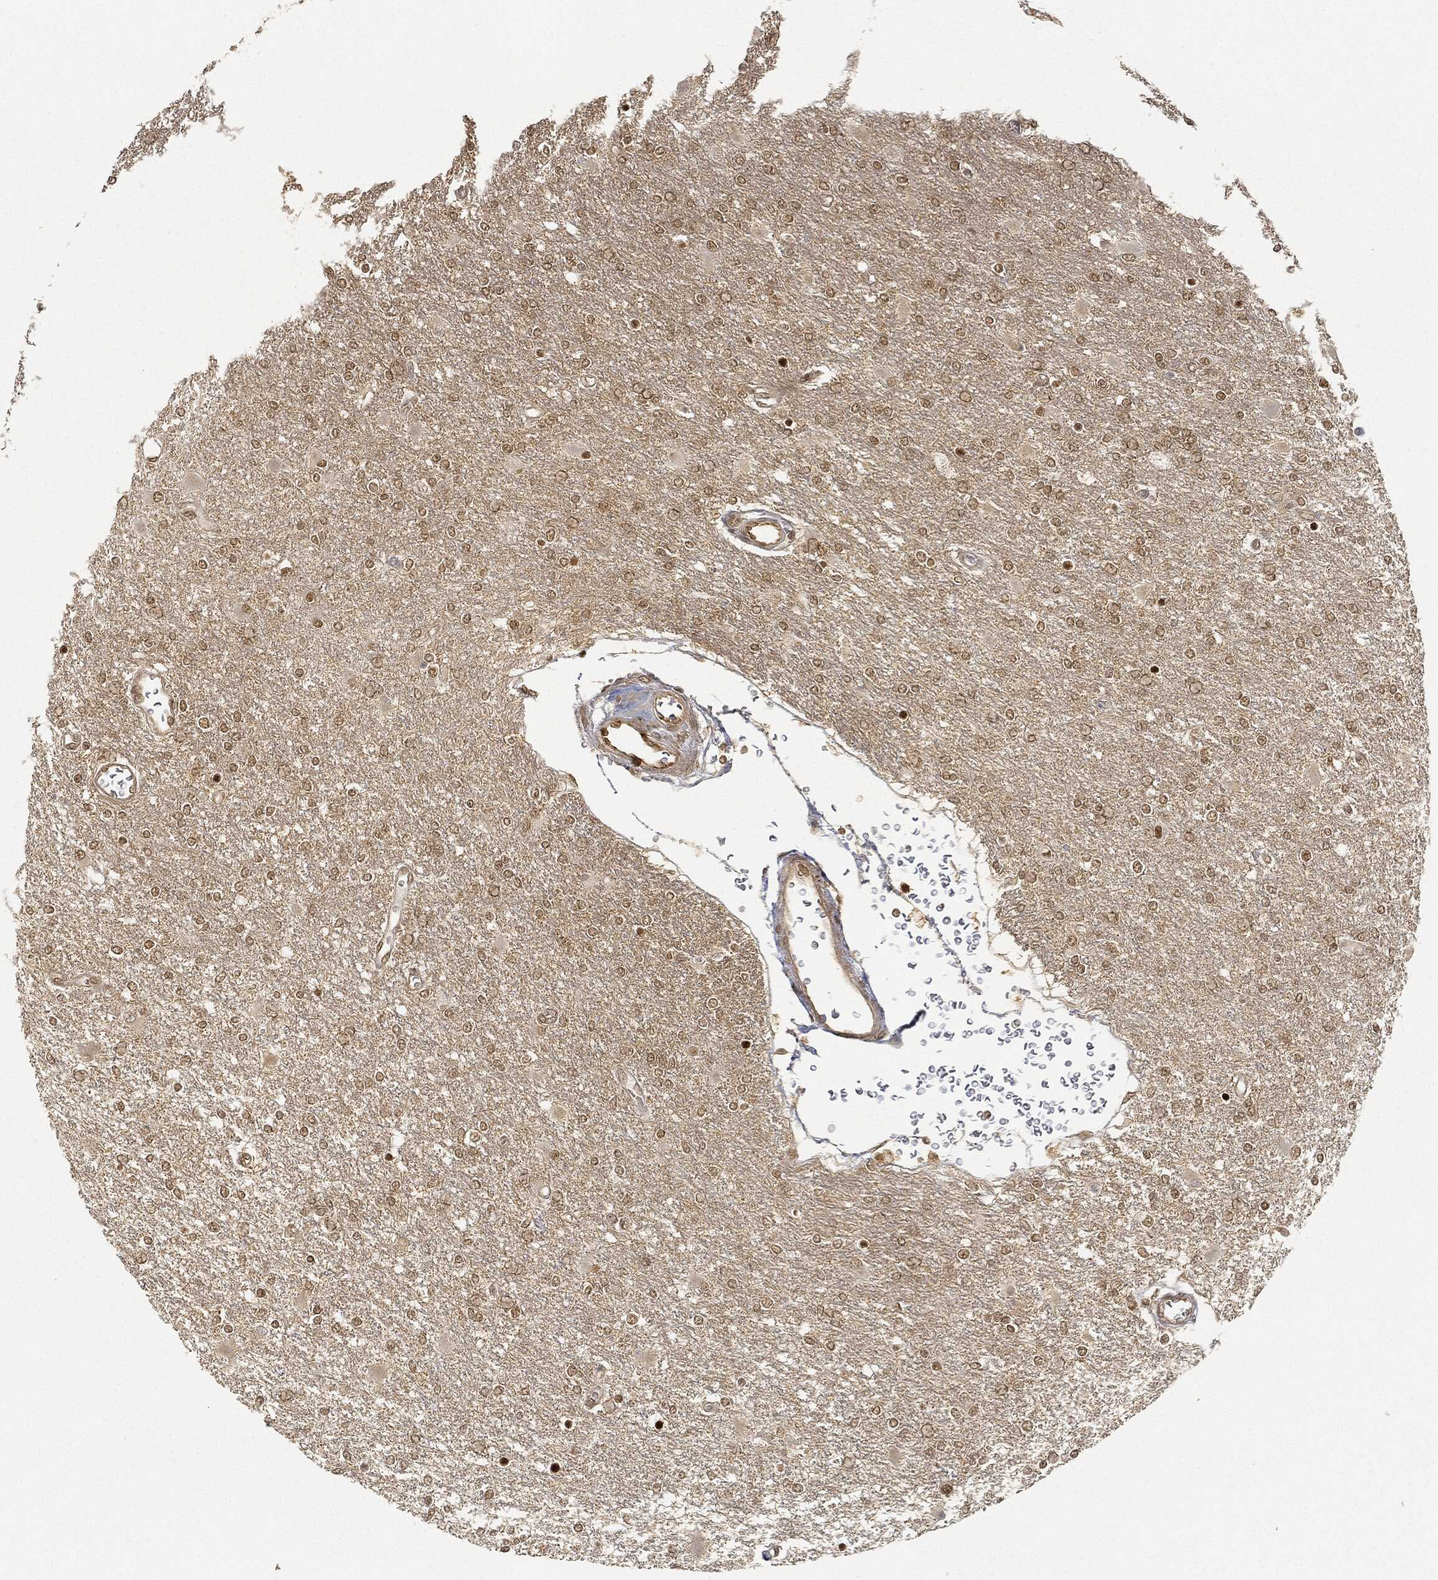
{"staining": {"intensity": "moderate", "quantity": ">75%", "location": "nuclear"}, "tissue": "glioma", "cell_type": "Tumor cells", "image_type": "cancer", "snomed": [{"axis": "morphology", "description": "Glioma, malignant, High grade"}, {"axis": "topography", "description": "Cerebral cortex"}], "caption": "Glioma stained with DAB immunohistochemistry (IHC) reveals medium levels of moderate nuclear positivity in approximately >75% of tumor cells. The protein of interest is shown in brown color, while the nuclei are stained blue.", "gene": "CIB1", "patient": {"sex": "male", "age": 79}}